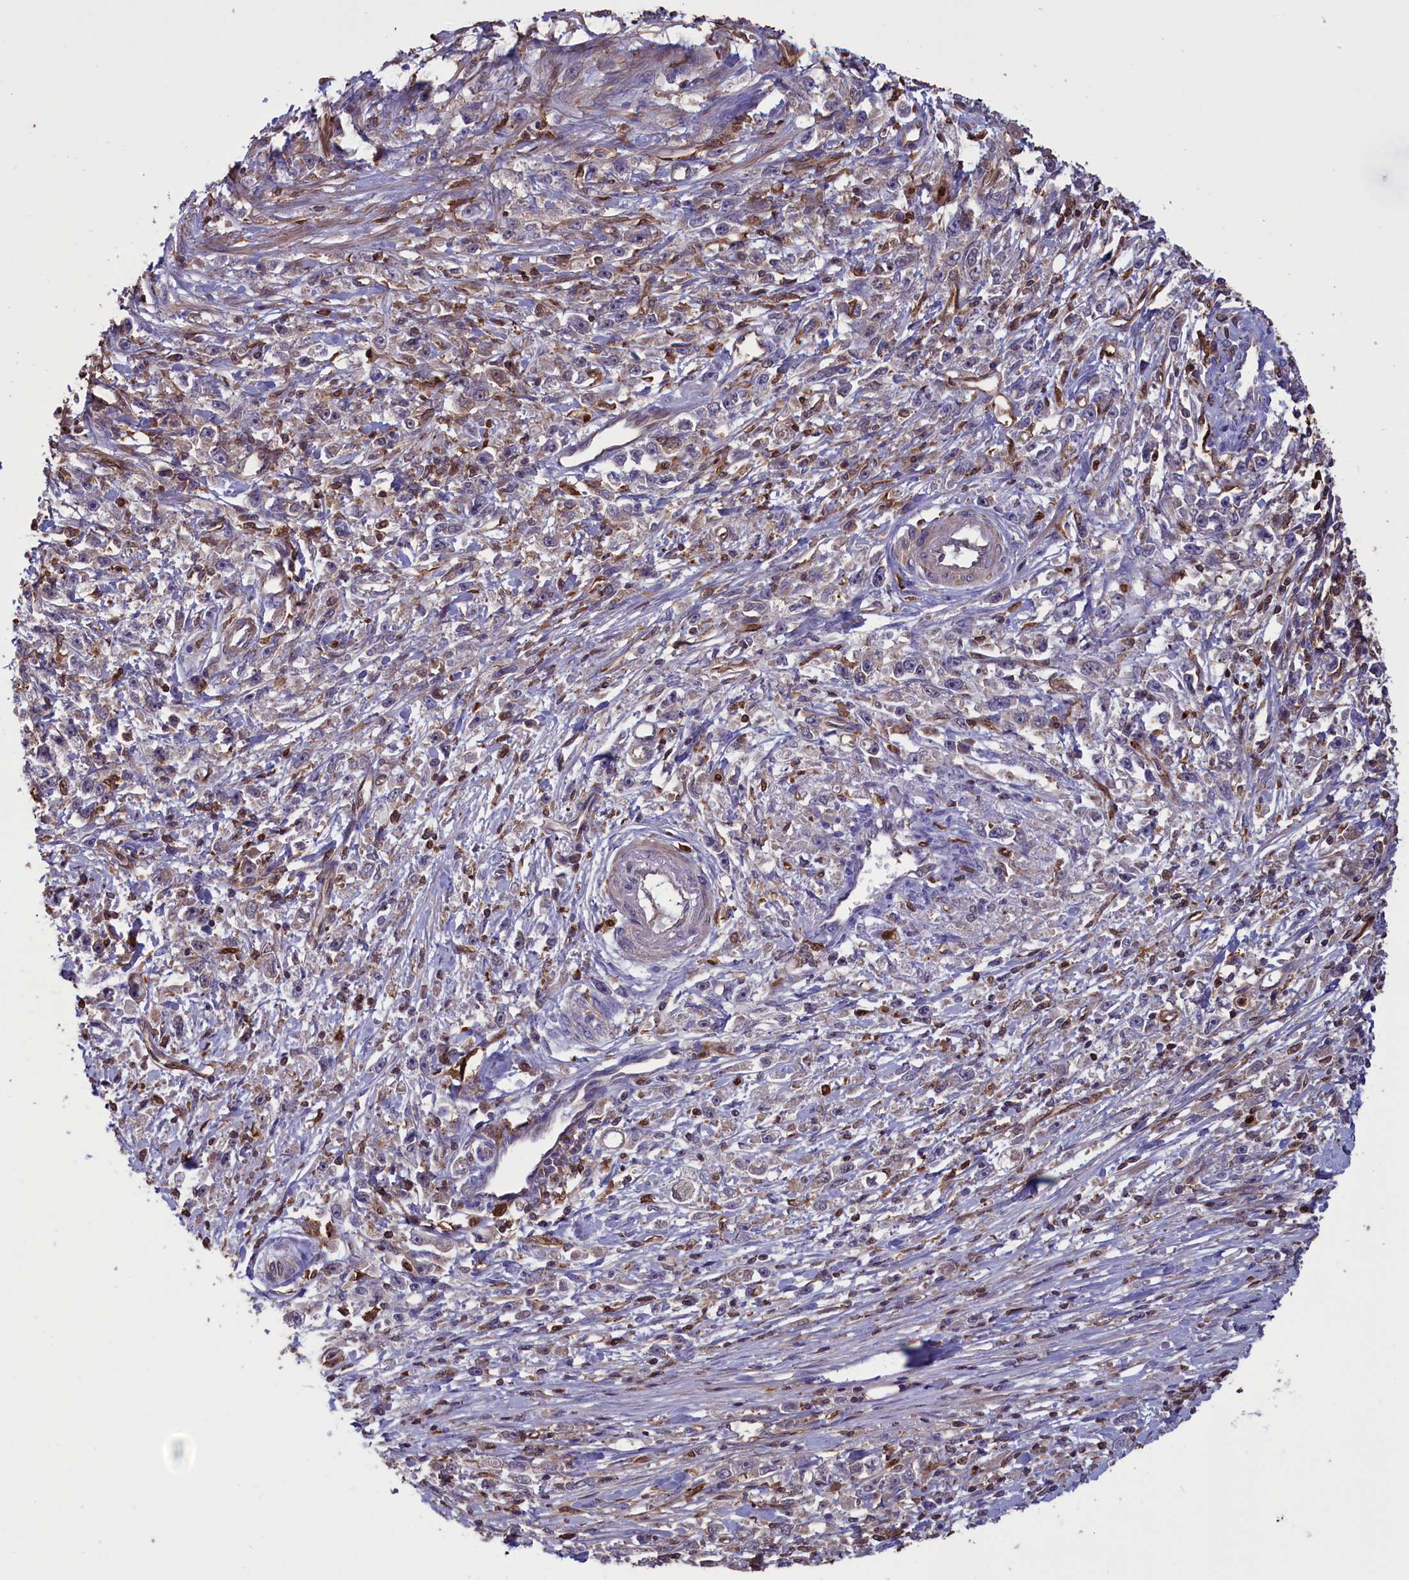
{"staining": {"intensity": "weak", "quantity": "<25%", "location": "cytoplasmic/membranous"}, "tissue": "stomach cancer", "cell_type": "Tumor cells", "image_type": "cancer", "snomed": [{"axis": "morphology", "description": "Adenocarcinoma, NOS"}, {"axis": "topography", "description": "Stomach"}], "caption": "Image shows no significant protein positivity in tumor cells of stomach cancer (adenocarcinoma).", "gene": "ARHGAP18", "patient": {"sex": "female", "age": 59}}